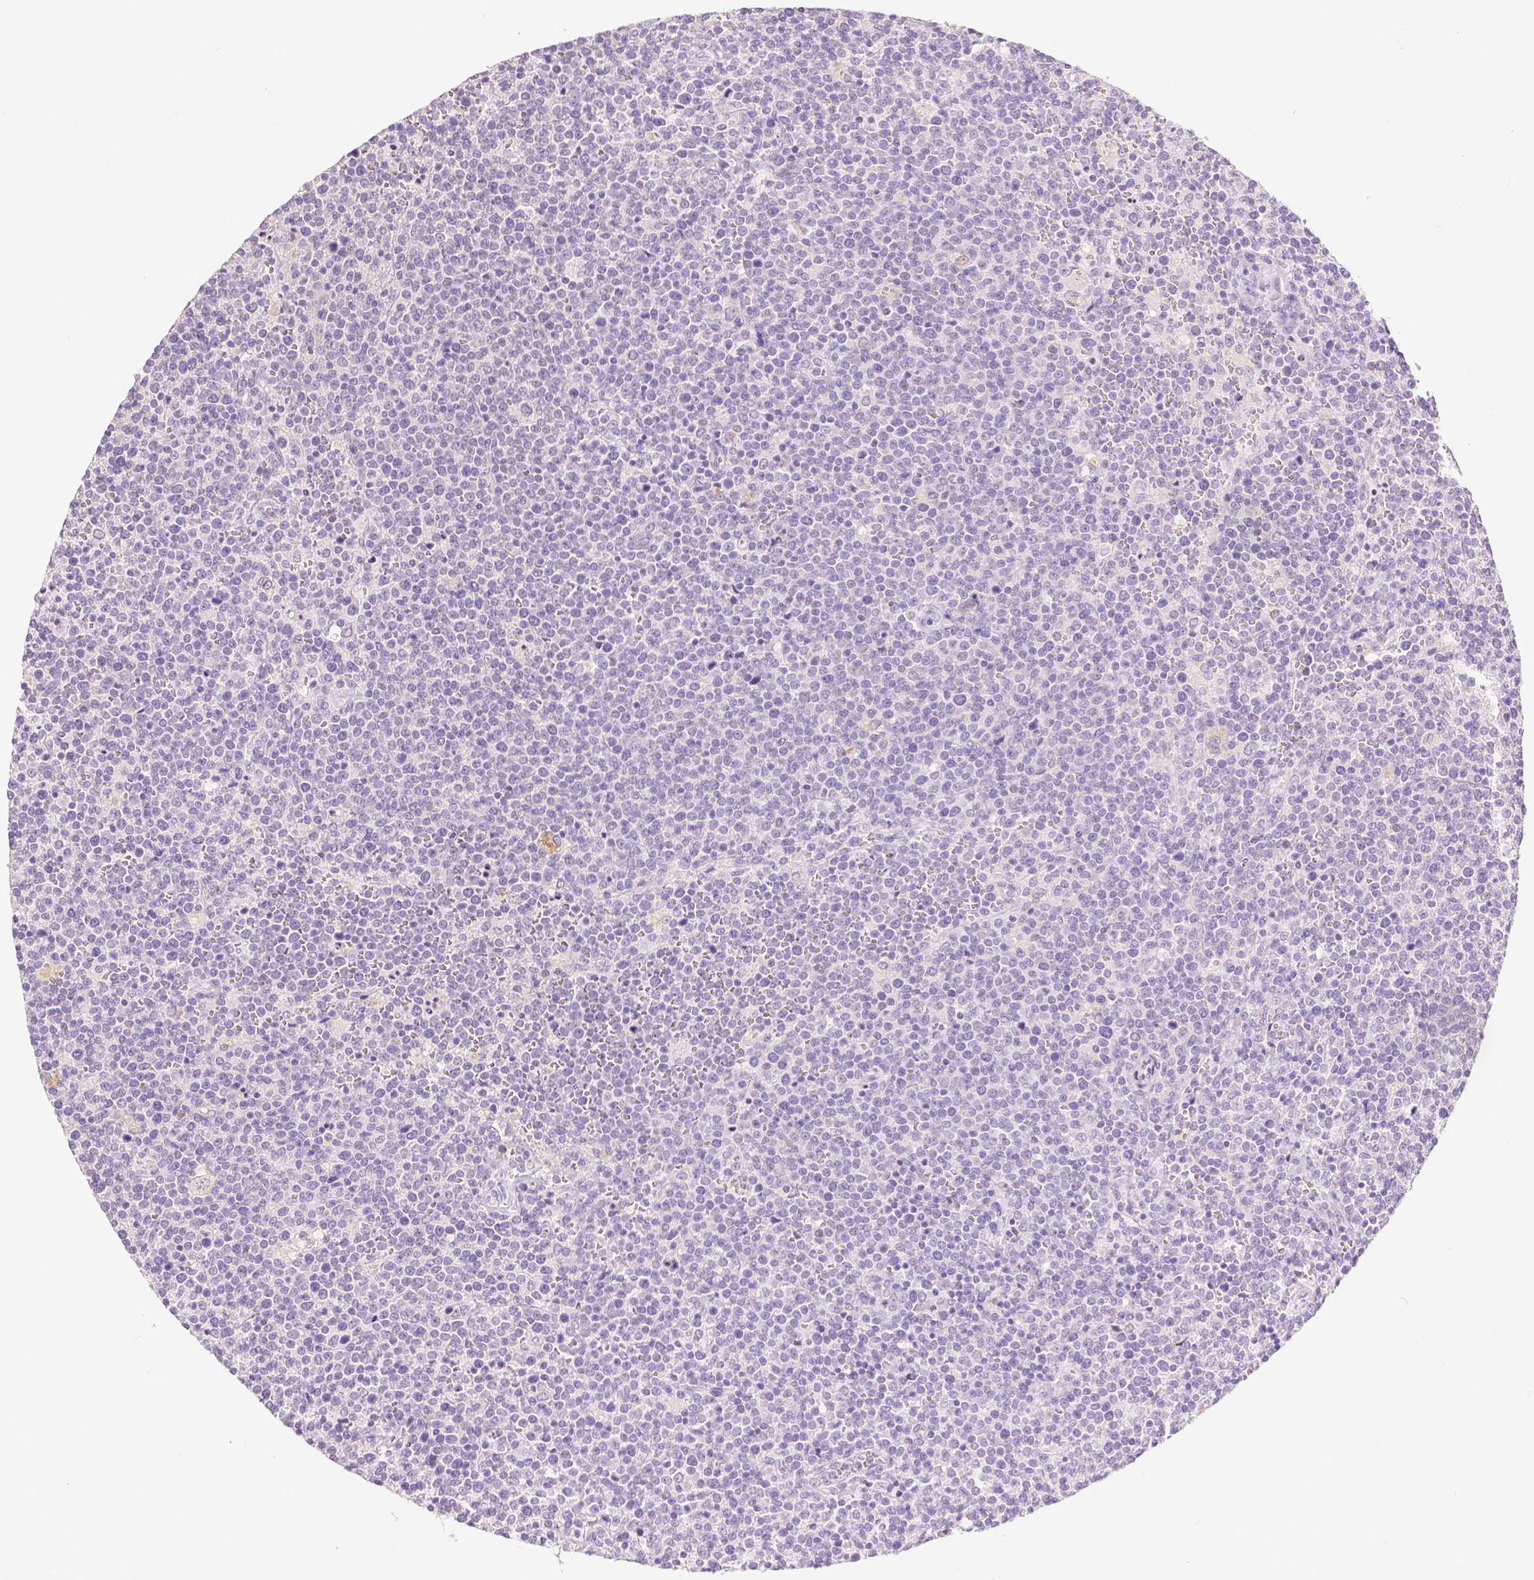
{"staining": {"intensity": "negative", "quantity": "none", "location": "none"}, "tissue": "lymphoma", "cell_type": "Tumor cells", "image_type": "cancer", "snomed": [{"axis": "morphology", "description": "Malignant lymphoma, non-Hodgkin's type, High grade"}, {"axis": "topography", "description": "Lymph node"}], "caption": "This is an immunohistochemistry (IHC) histopathology image of human high-grade malignant lymphoma, non-Hodgkin's type. There is no expression in tumor cells.", "gene": "HNF1B", "patient": {"sex": "male", "age": 61}}